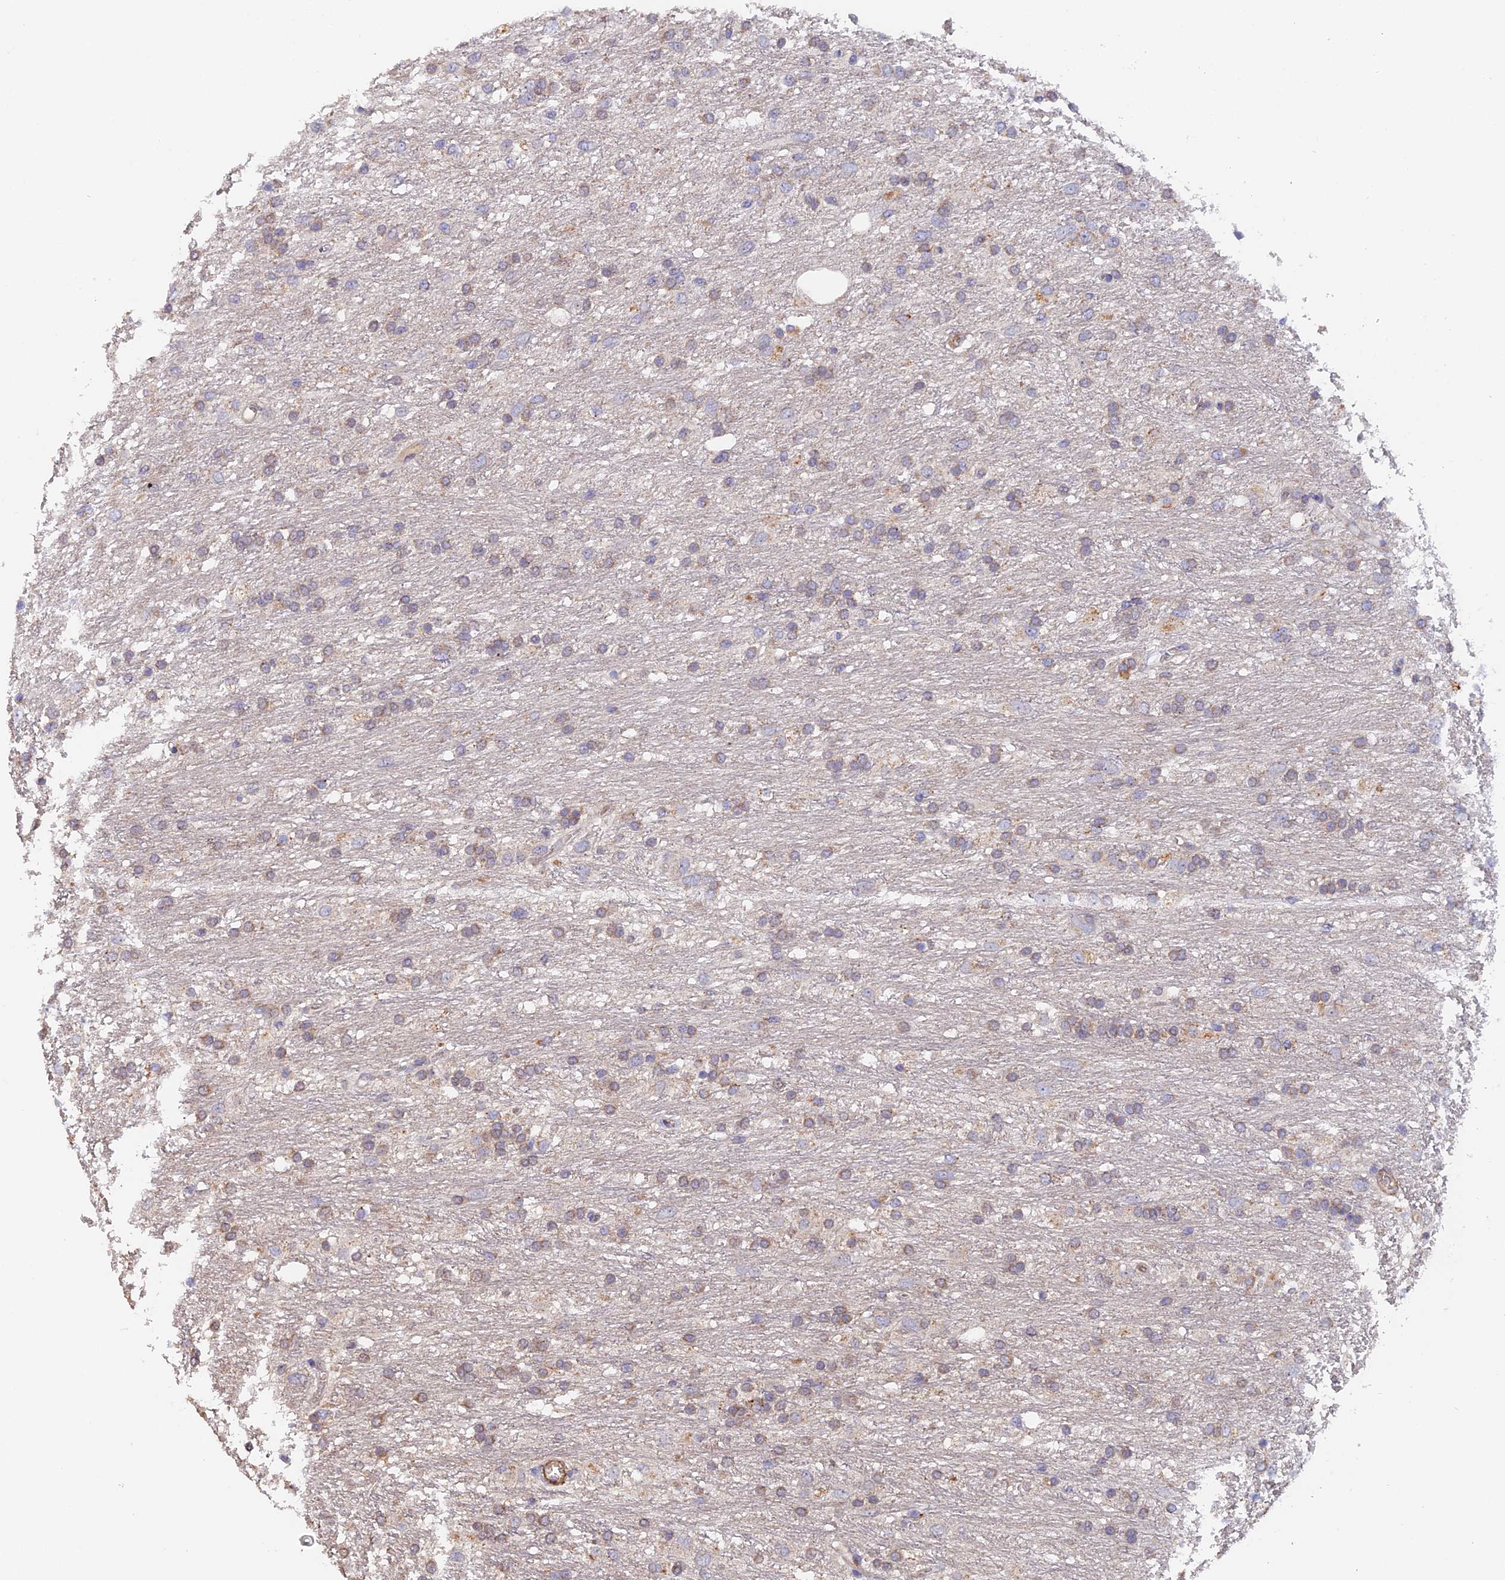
{"staining": {"intensity": "weak", "quantity": "<25%", "location": "cytoplasmic/membranous"}, "tissue": "glioma", "cell_type": "Tumor cells", "image_type": "cancer", "snomed": [{"axis": "morphology", "description": "Glioma, malignant, Low grade"}, {"axis": "topography", "description": "Brain"}], "caption": "DAB (3,3'-diaminobenzidine) immunohistochemical staining of malignant glioma (low-grade) exhibits no significant staining in tumor cells.", "gene": "TANGO6", "patient": {"sex": "male", "age": 77}}